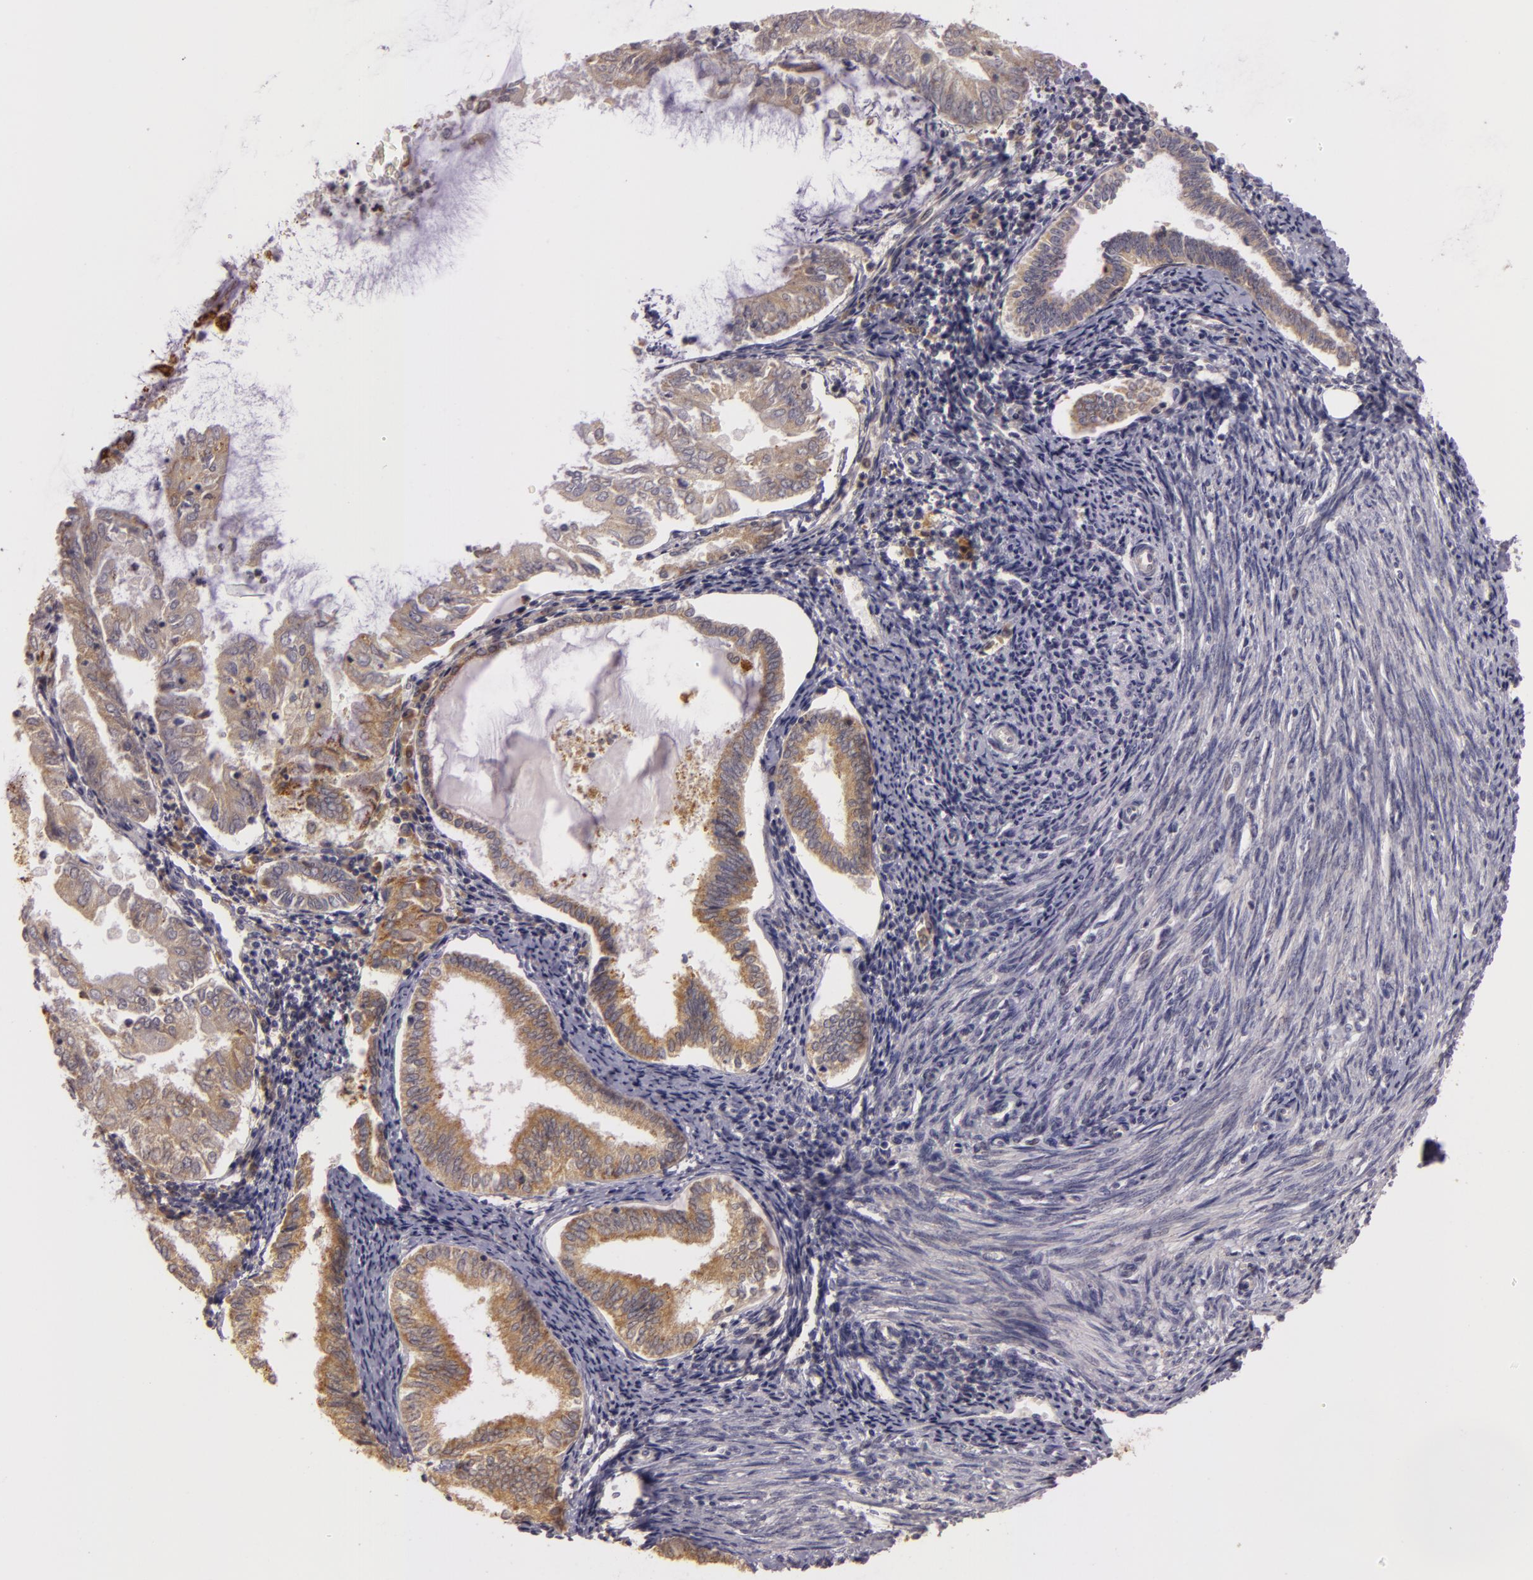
{"staining": {"intensity": "weak", "quantity": "25%-75%", "location": "cytoplasmic/membranous"}, "tissue": "endometrial cancer", "cell_type": "Tumor cells", "image_type": "cancer", "snomed": [{"axis": "morphology", "description": "Adenocarcinoma, NOS"}, {"axis": "topography", "description": "Endometrium"}], "caption": "Immunohistochemical staining of endometrial cancer reveals low levels of weak cytoplasmic/membranous staining in about 25%-75% of tumor cells. (DAB = brown stain, brightfield microscopy at high magnification).", "gene": "PPP1R3F", "patient": {"sex": "female", "age": 79}}